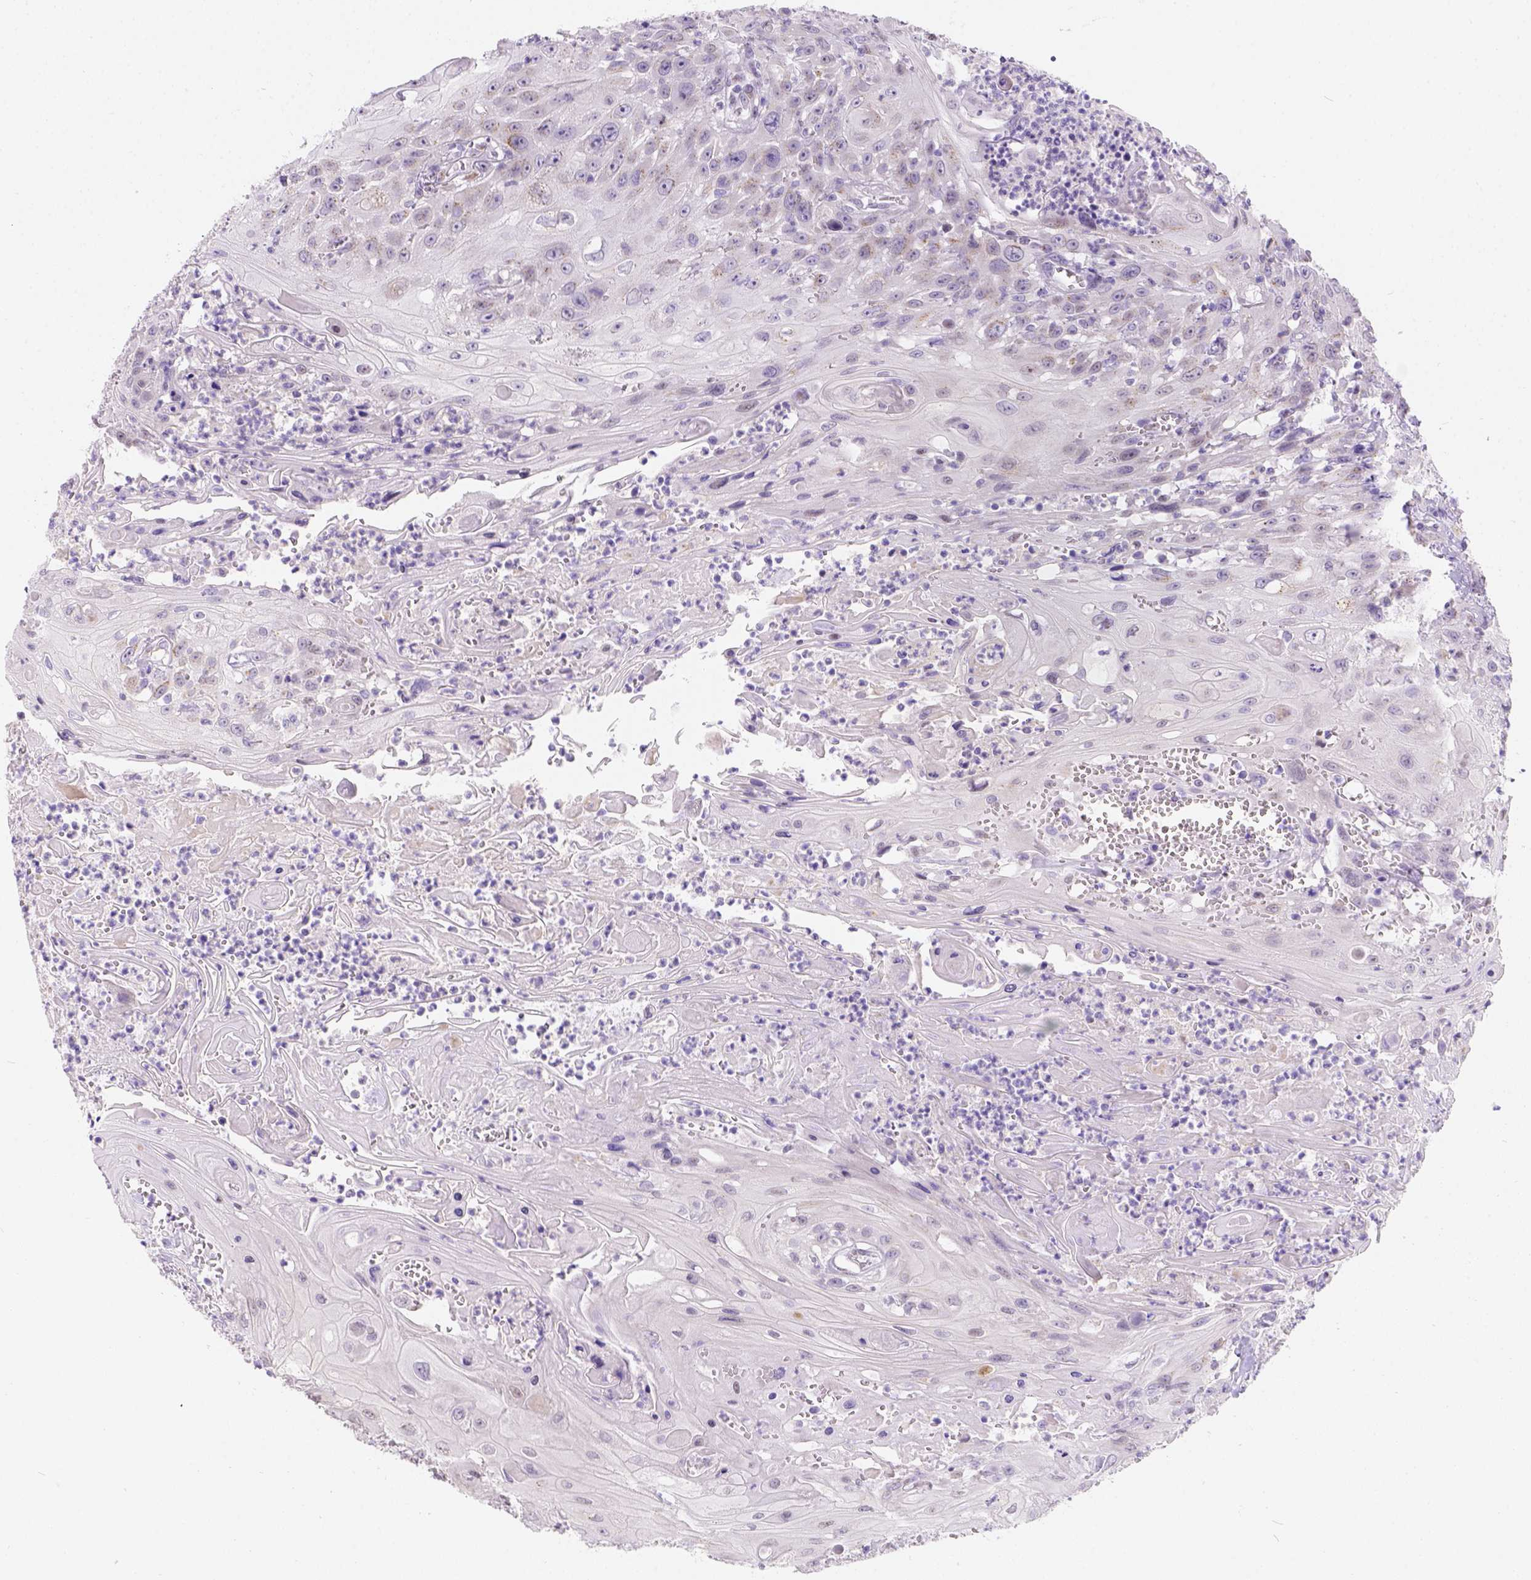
{"staining": {"intensity": "weak", "quantity": ">75%", "location": "cytoplasmic/membranous"}, "tissue": "head and neck cancer", "cell_type": "Tumor cells", "image_type": "cancer", "snomed": [{"axis": "morphology", "description": "Squamous cell carcinoma, NOS"}, {"axis": "topography", "description": "Skin"}, {"axis": "topography", "description": "Head-Neck"}], "caption": "Immunohistochemistry (IHC) image of neoplastic tissue: head and neck cancer stained using immunohistochemistry shows low levels of weak protein expression localized specifically in the cytoplasmic/membranous of tumor cells, appearing as a cytoplasmic/membranous brown color.", "gene": "PHF7", "patient": {"sex": "male", "age": 80}}